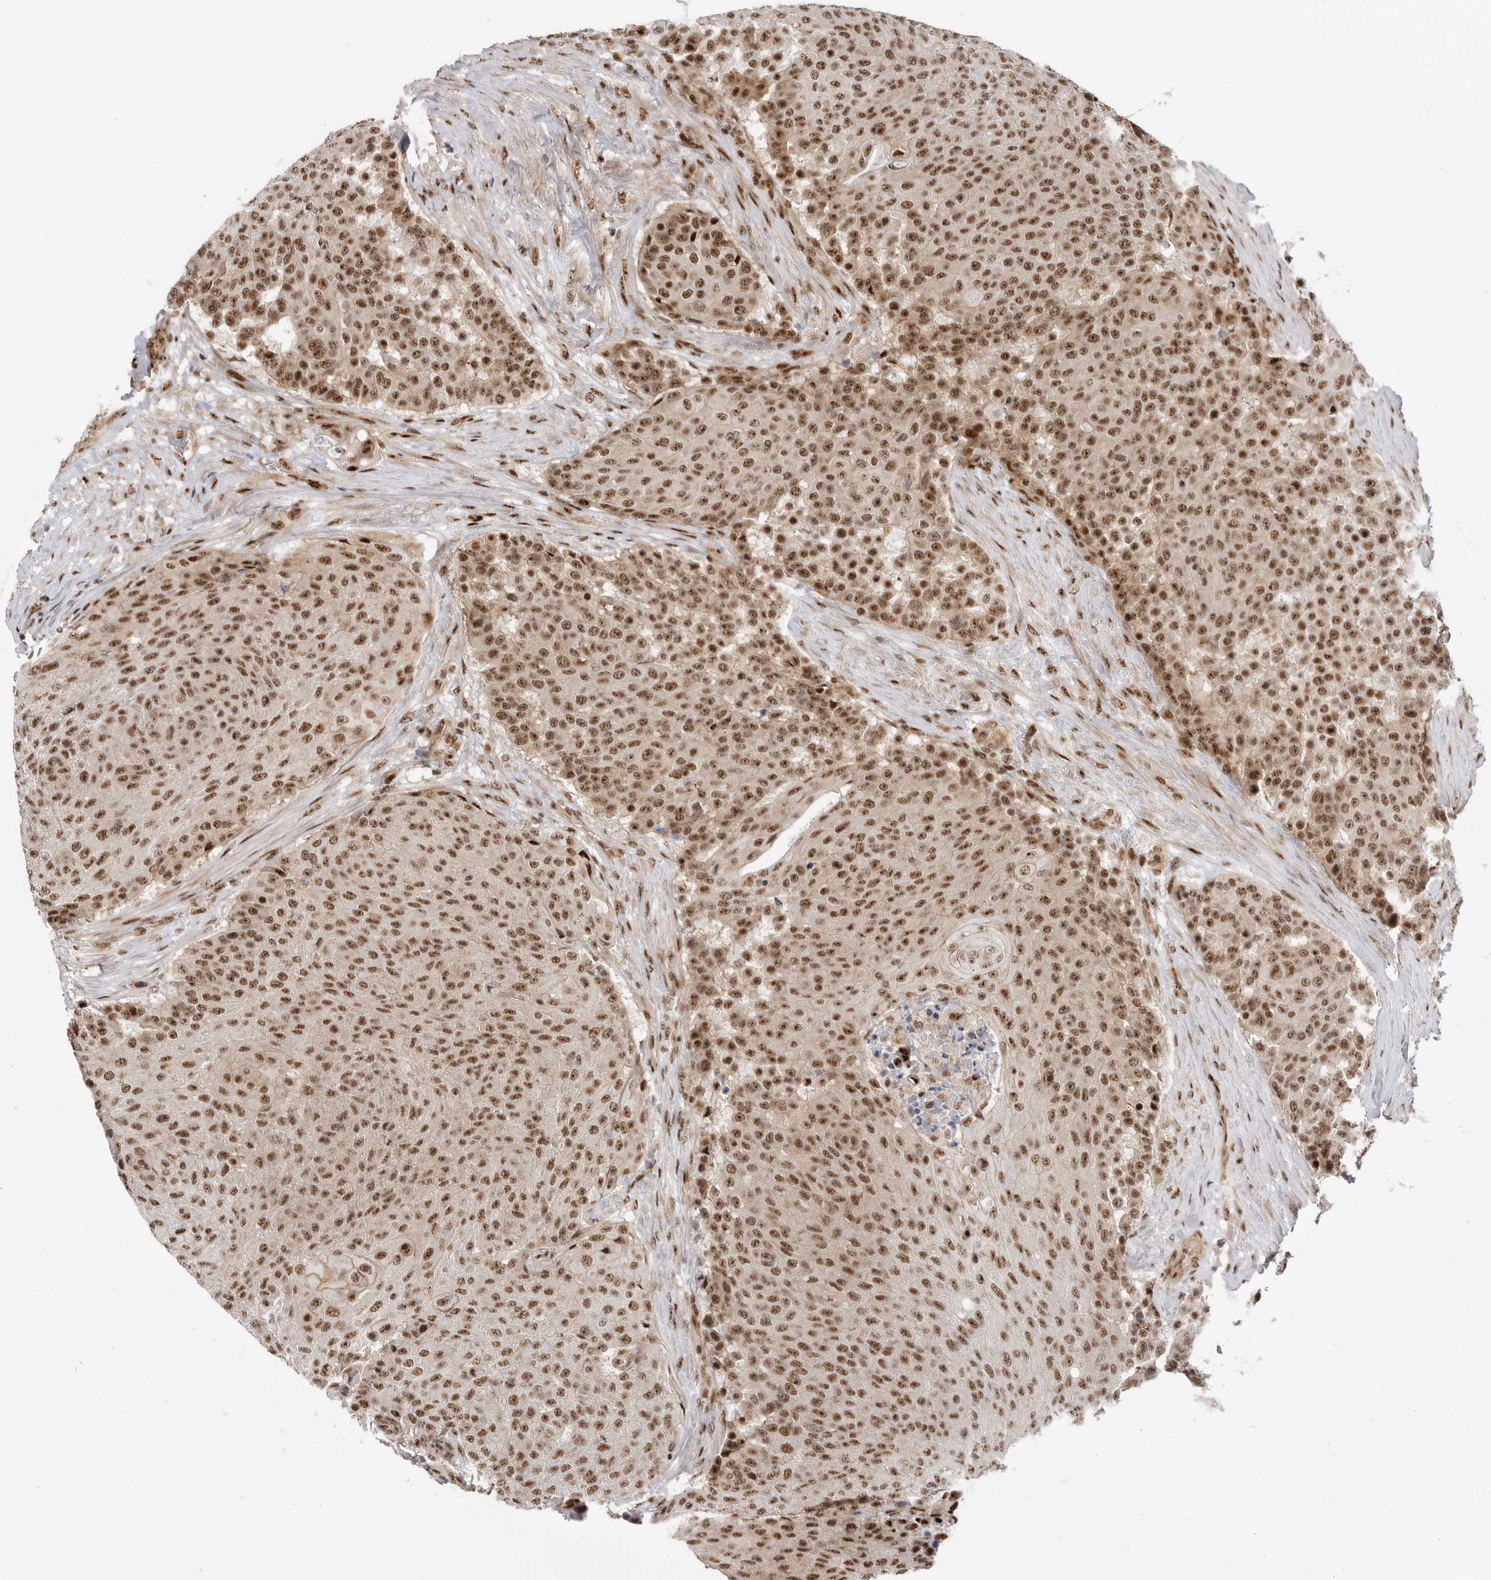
{"staining": {"intensity": "moderate", "quantity": ">75%", "location": "nuclear"}, "tissue": "urothelial cancer", "cell_type": "Tumor cells", "image_type": "cancer", "snomed": [{"axis": "morphology", "description": "Urothelial carcinoma, High grade"}, {"axis": "topography", "description": "Urinary bladder"}], "caption": "IHC (DAB (3,3'-diaminobenzidine)) staining of urothelial cancer exhibits moderate nuclear protein expression in approximately >75% of tumor cells.", "gene": "GPATCH2", "patient": {"sex": "female", "age": 63}}